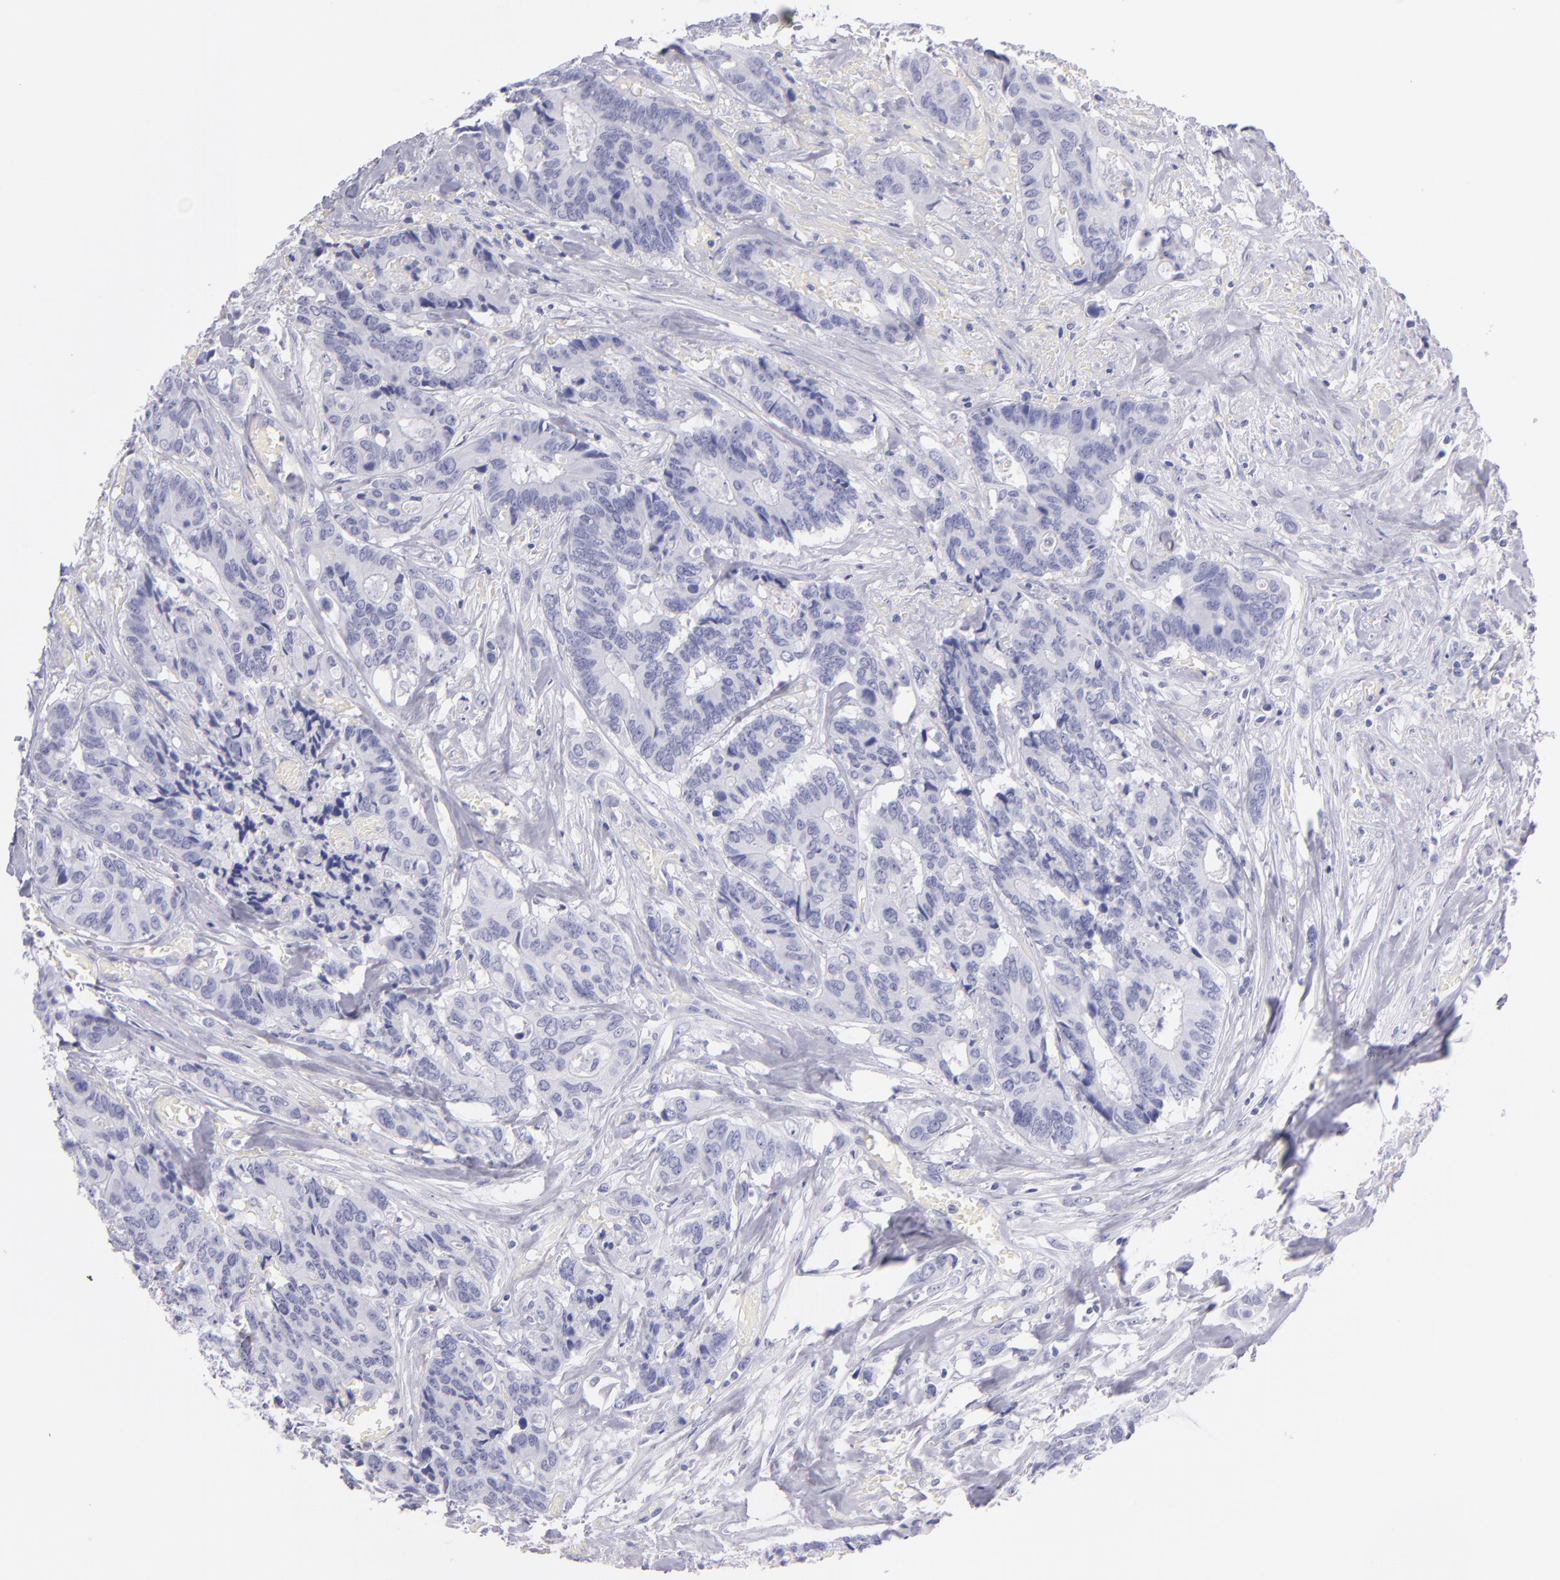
{"staining": {"intensity": "negative", "quantity": "none", "location": "none"}, "tissue": "colorectal cancer", "cell_type": "Tumor cells", "image_type": "cancer", "snomed": [{"axis": "morphology", "description": "Adenocarcinoma, NOS"}, {"axis": "topography", "description": "Rectum"}], "caption": "The immunohistochemistry photomicrograph has no significant positivity in tumor cells of colorectal cancer (adenocarcinoma) tissue.", "gene": "PRPH", "patient": {"sex": "male", "age": 55}}